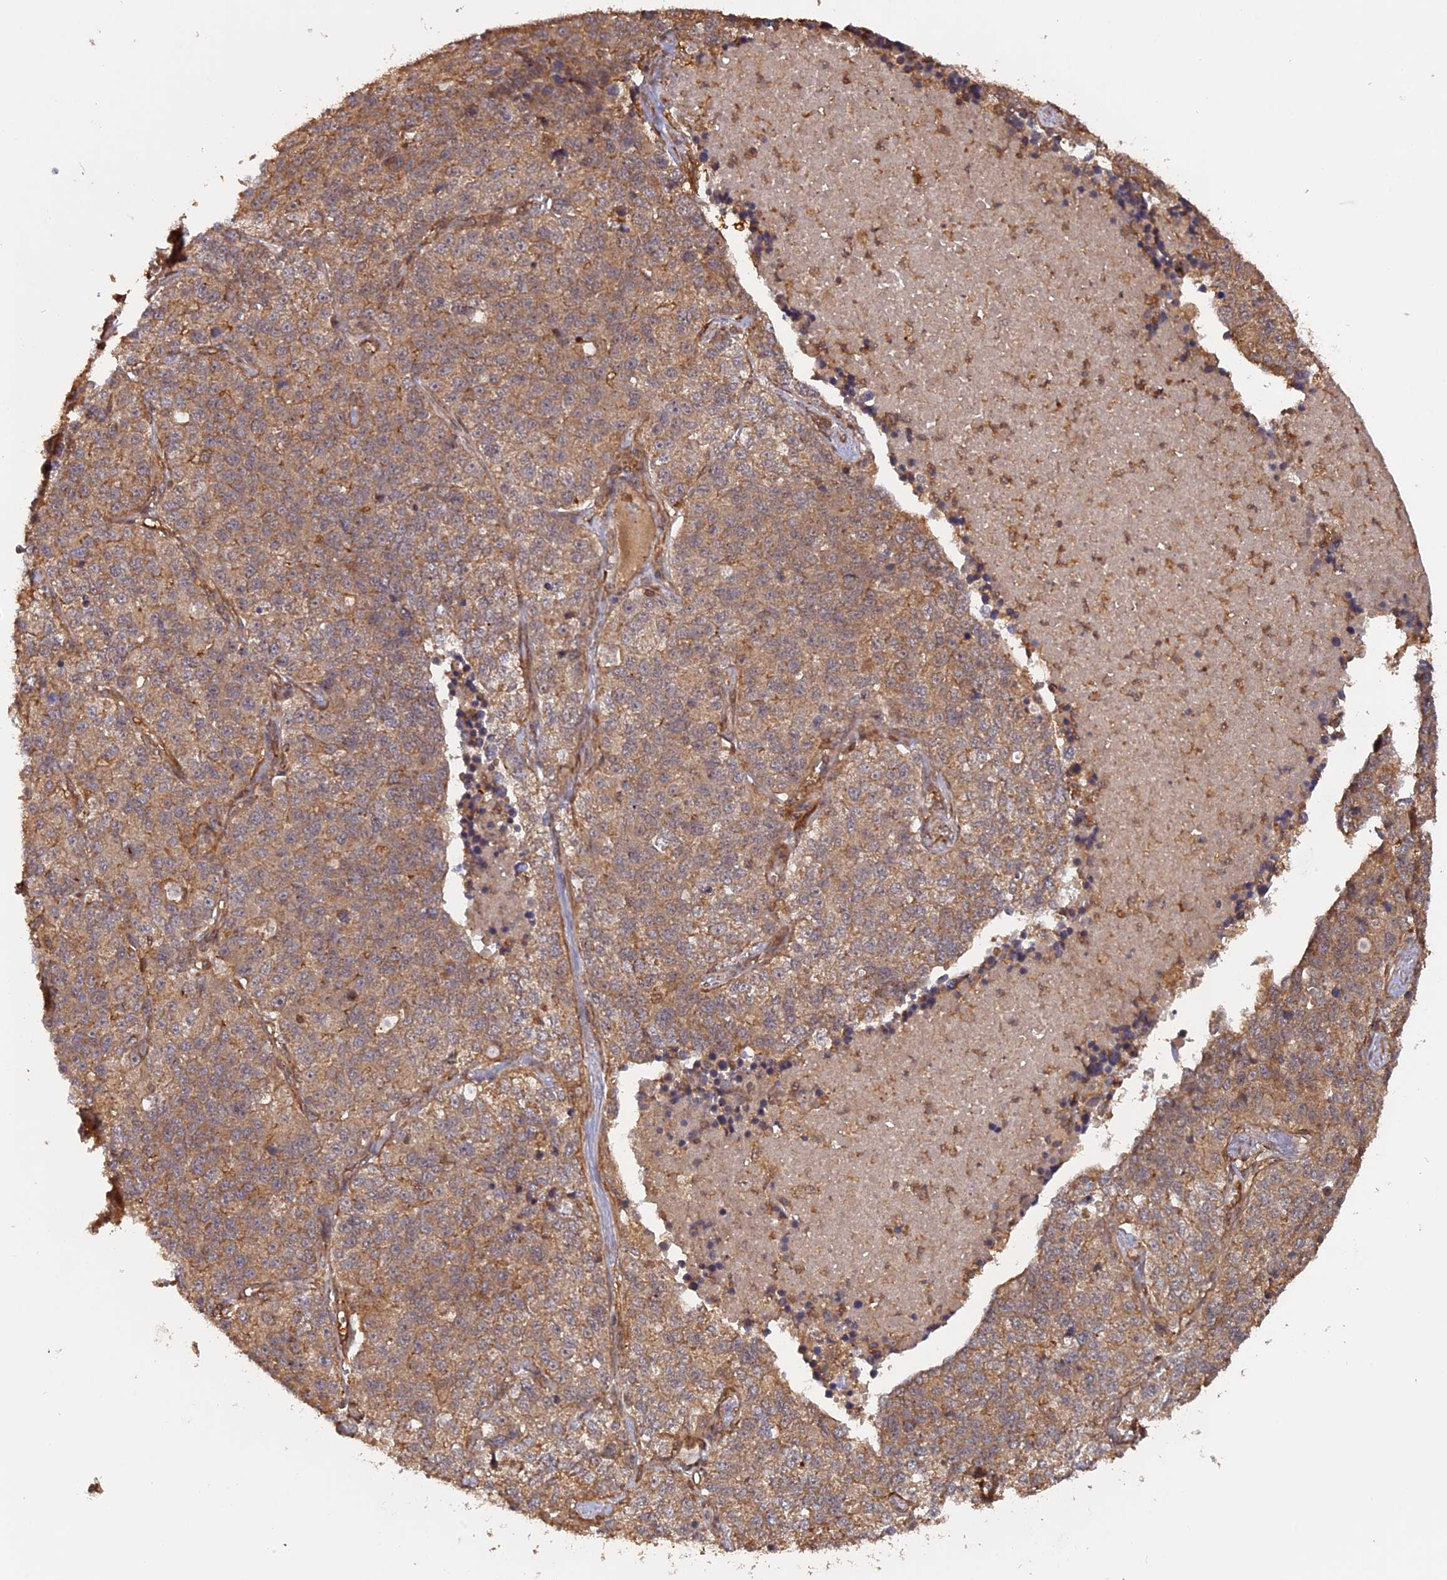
{"staining": {"intensity": "moderate", "quantity": ">75%", "location": "cytoplasmic/membranous"}, "tissue": "lung cancer", "cell_type": "Tumor cells", "image_type": "cancer", "snomed": [{"axis": "morphology", "description": "Adenocarcinoma, NOS"}, {"axis": "topography", "description": "Lung"}], "caption": "Lung cancer stained for a protein exhibits moderate cytoplasmic/membranous positivity in tumor cells.", "gene": "CCDC174", "patient": {"sex": "male", "age": 49}}